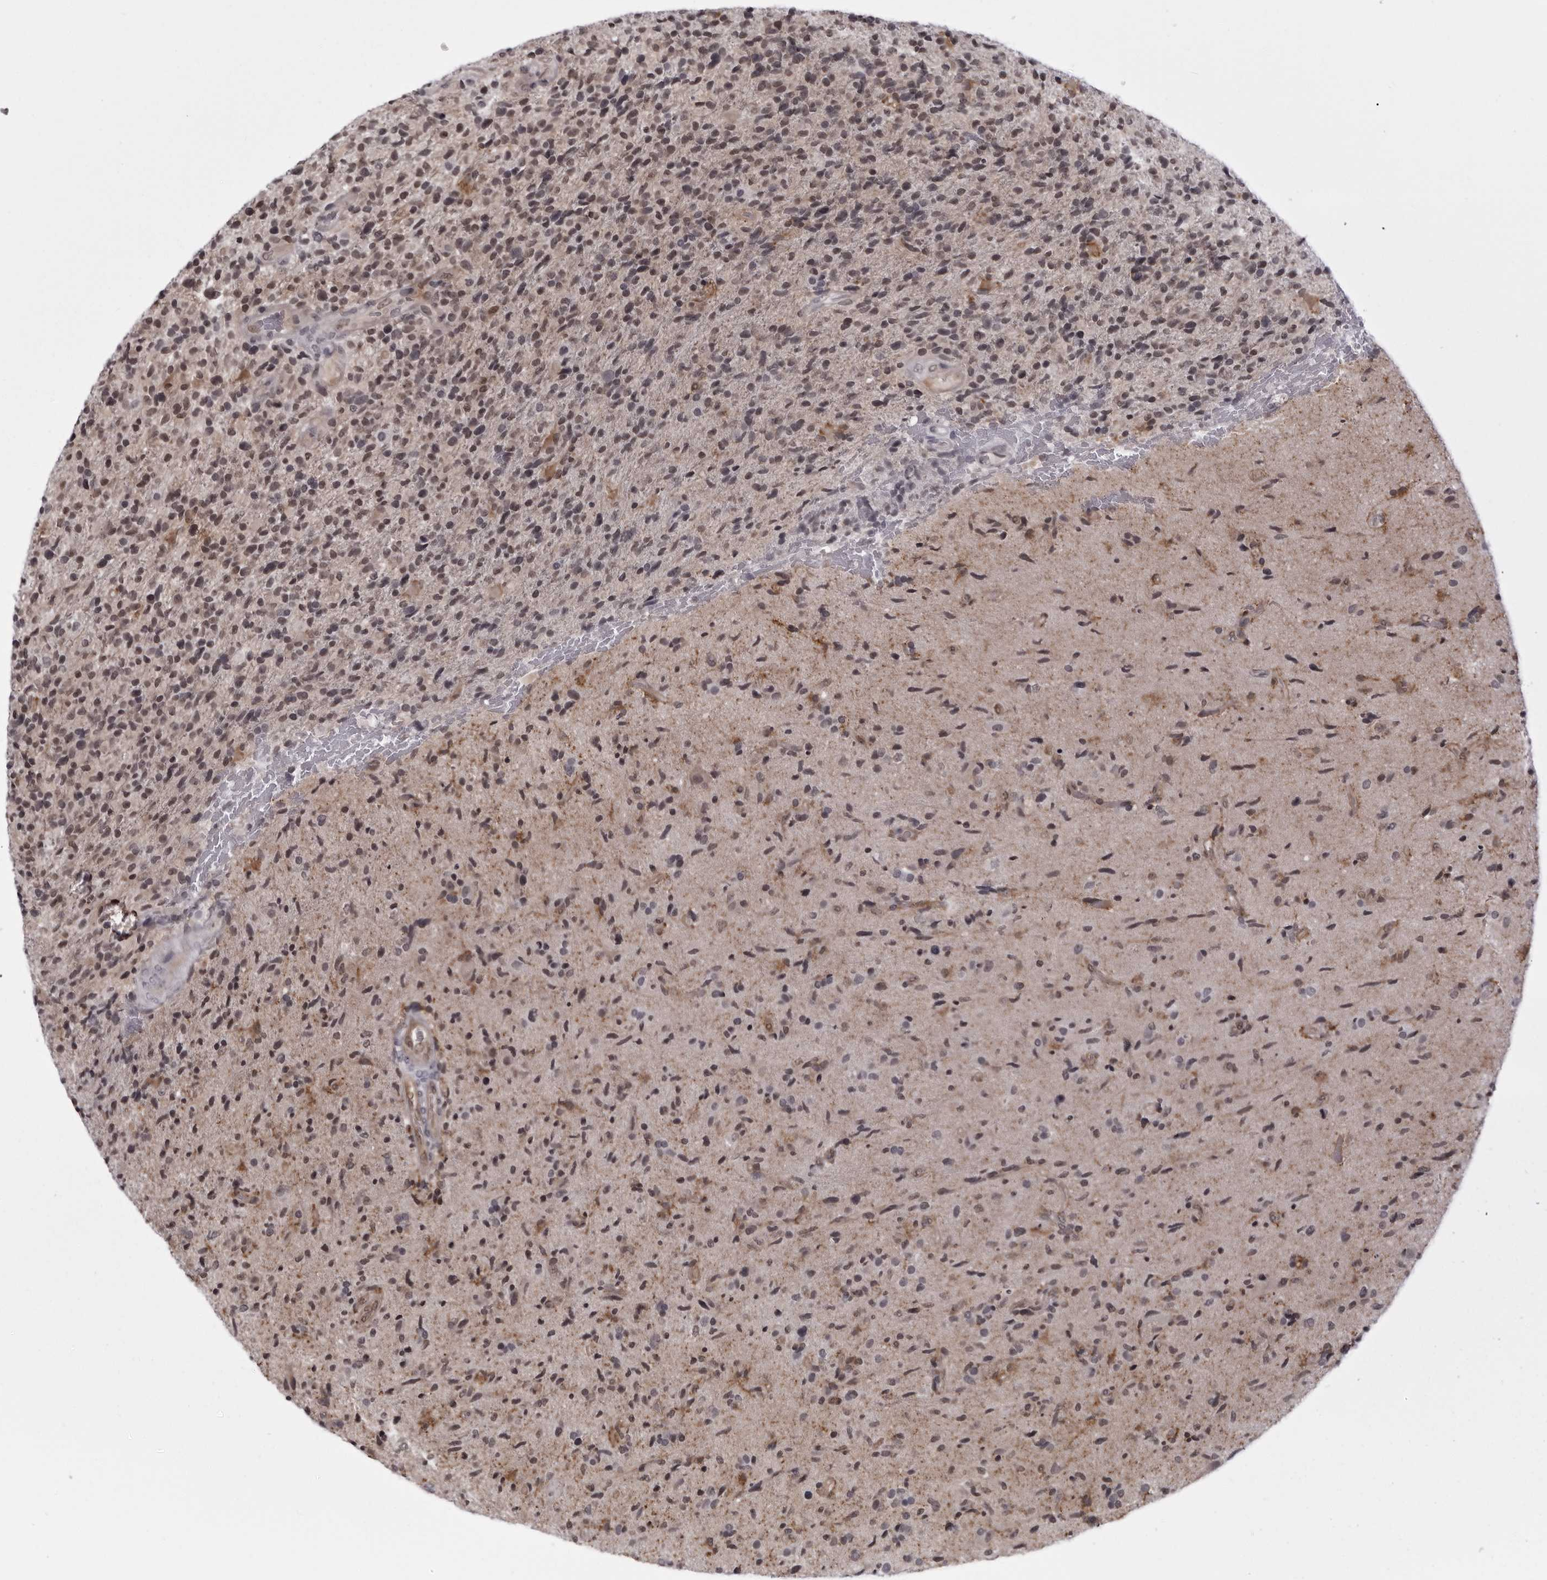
{"staining": {"intensity": "weak", "quantity": "25%-75%", "location": "nuclear"}, "tissue": "glioma", "cell_type": "Tumor cells", "image_type": "cancer", "snomed": [{"axis": "morphology", "description": "Glioma, malignant, High grade"}, {"axis": "topography", "description": "Brain"}], "caption": "Weak nuclear expression is present in about 25%-75% of tumor cells in malignant glioma (high-grade).", "gene": "MAPK12", "patient": {"sex": "male", "age": 72}}